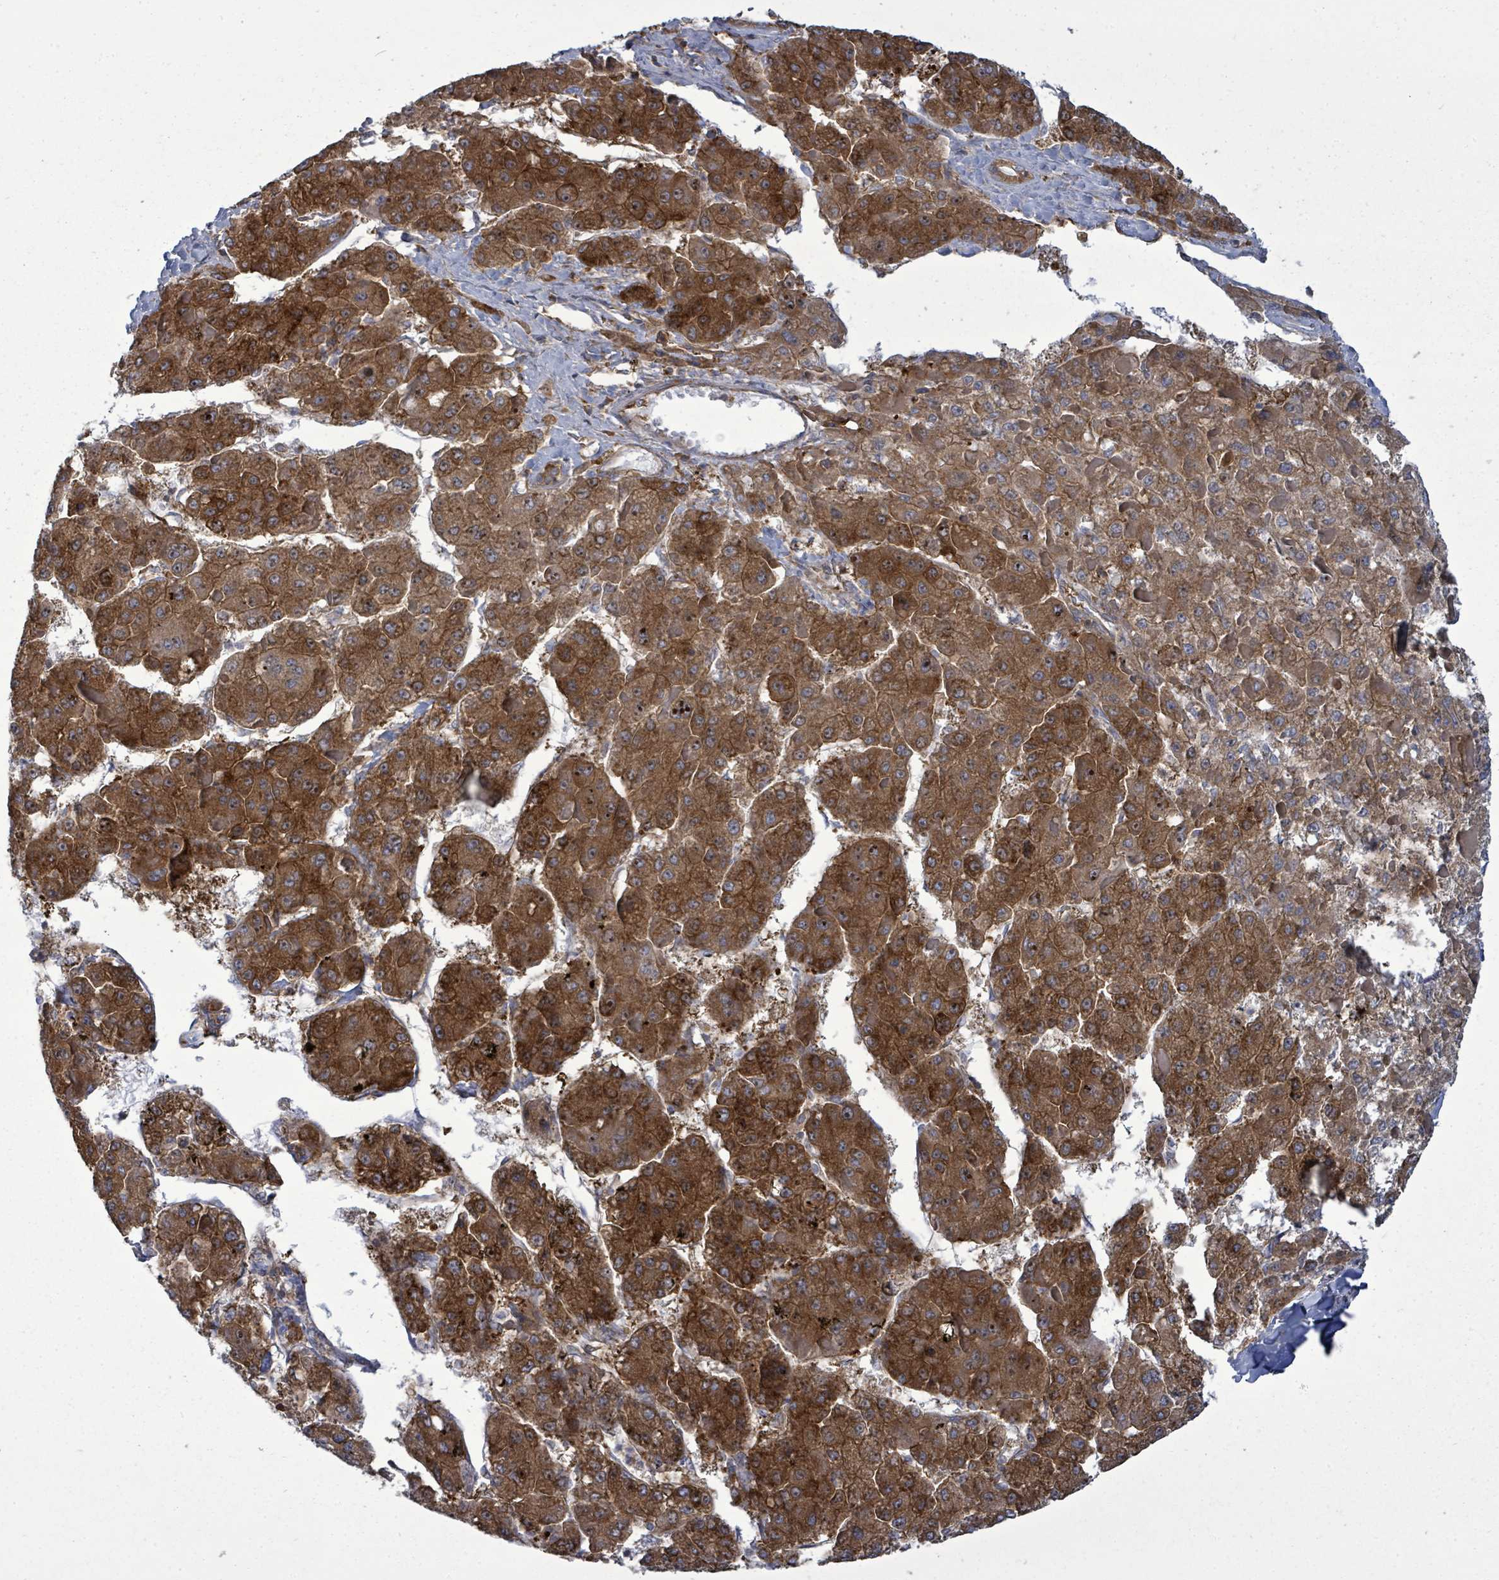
{"staining": {"intensity": "strong", "quantity": ">75%", "location": "cytoplasmic/membranous"}, "tissue": "liver cancer", "cell_type": "Tumor cells", "image_type": "cancer", "snomed": [{"axis": "morphology", "description": "Carcinoma, Hepatocellular, NOS"}, {"axis": "topography", "description": "Liver"}], "caption": "Strong cytoplasmic/membranous protein expression is appreciated in about >75% of tumor cells in liver cancer (hepatocellular carcinoma). Using DAB (brown) and hematoxylin (blue) stains, captured at high magnification using brightfield microscopy.", "gene": "EIF3C", "patient": {"sex": "female", "age": 73}}